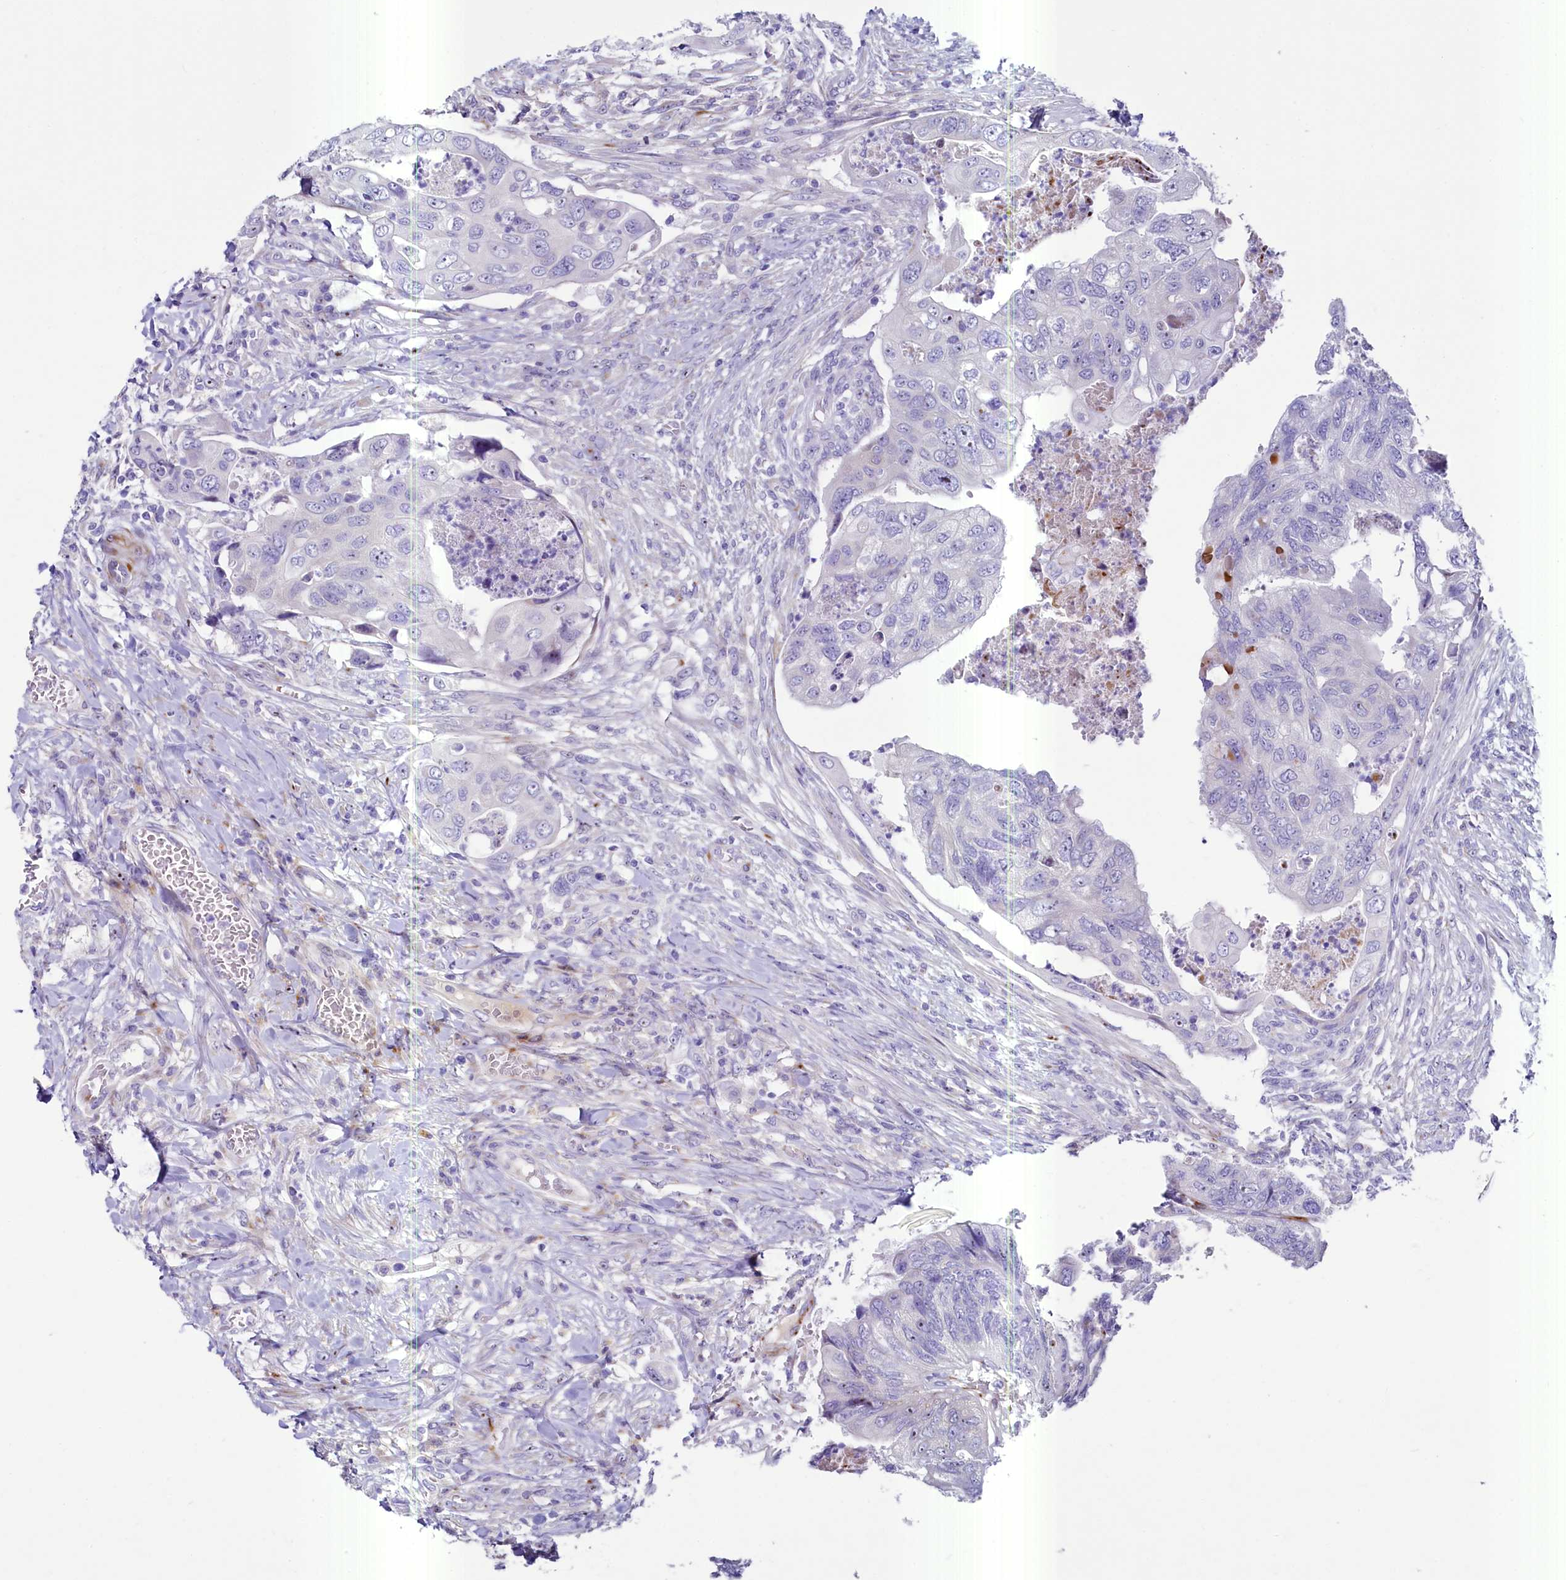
{"staining": {"intensity": "negative", "quantity": "none", "location": "none"}, "tissue": "colorectal cancer", "cell_type": "Tumor cells", "image_type": "cancer", "snomed": [{"axis": "morphology", "description": "Adenocarcinoma, NOS"}, {"axis": "topography", "description": "Rectum"}], "caption": "Colorectal cancer (adenocarcinoma) was stained to show a protein in brown. There is no significant positivity in tumor cells.", "gene": "SH3TC2", "patient": {"sex": "male", "age": 63}}